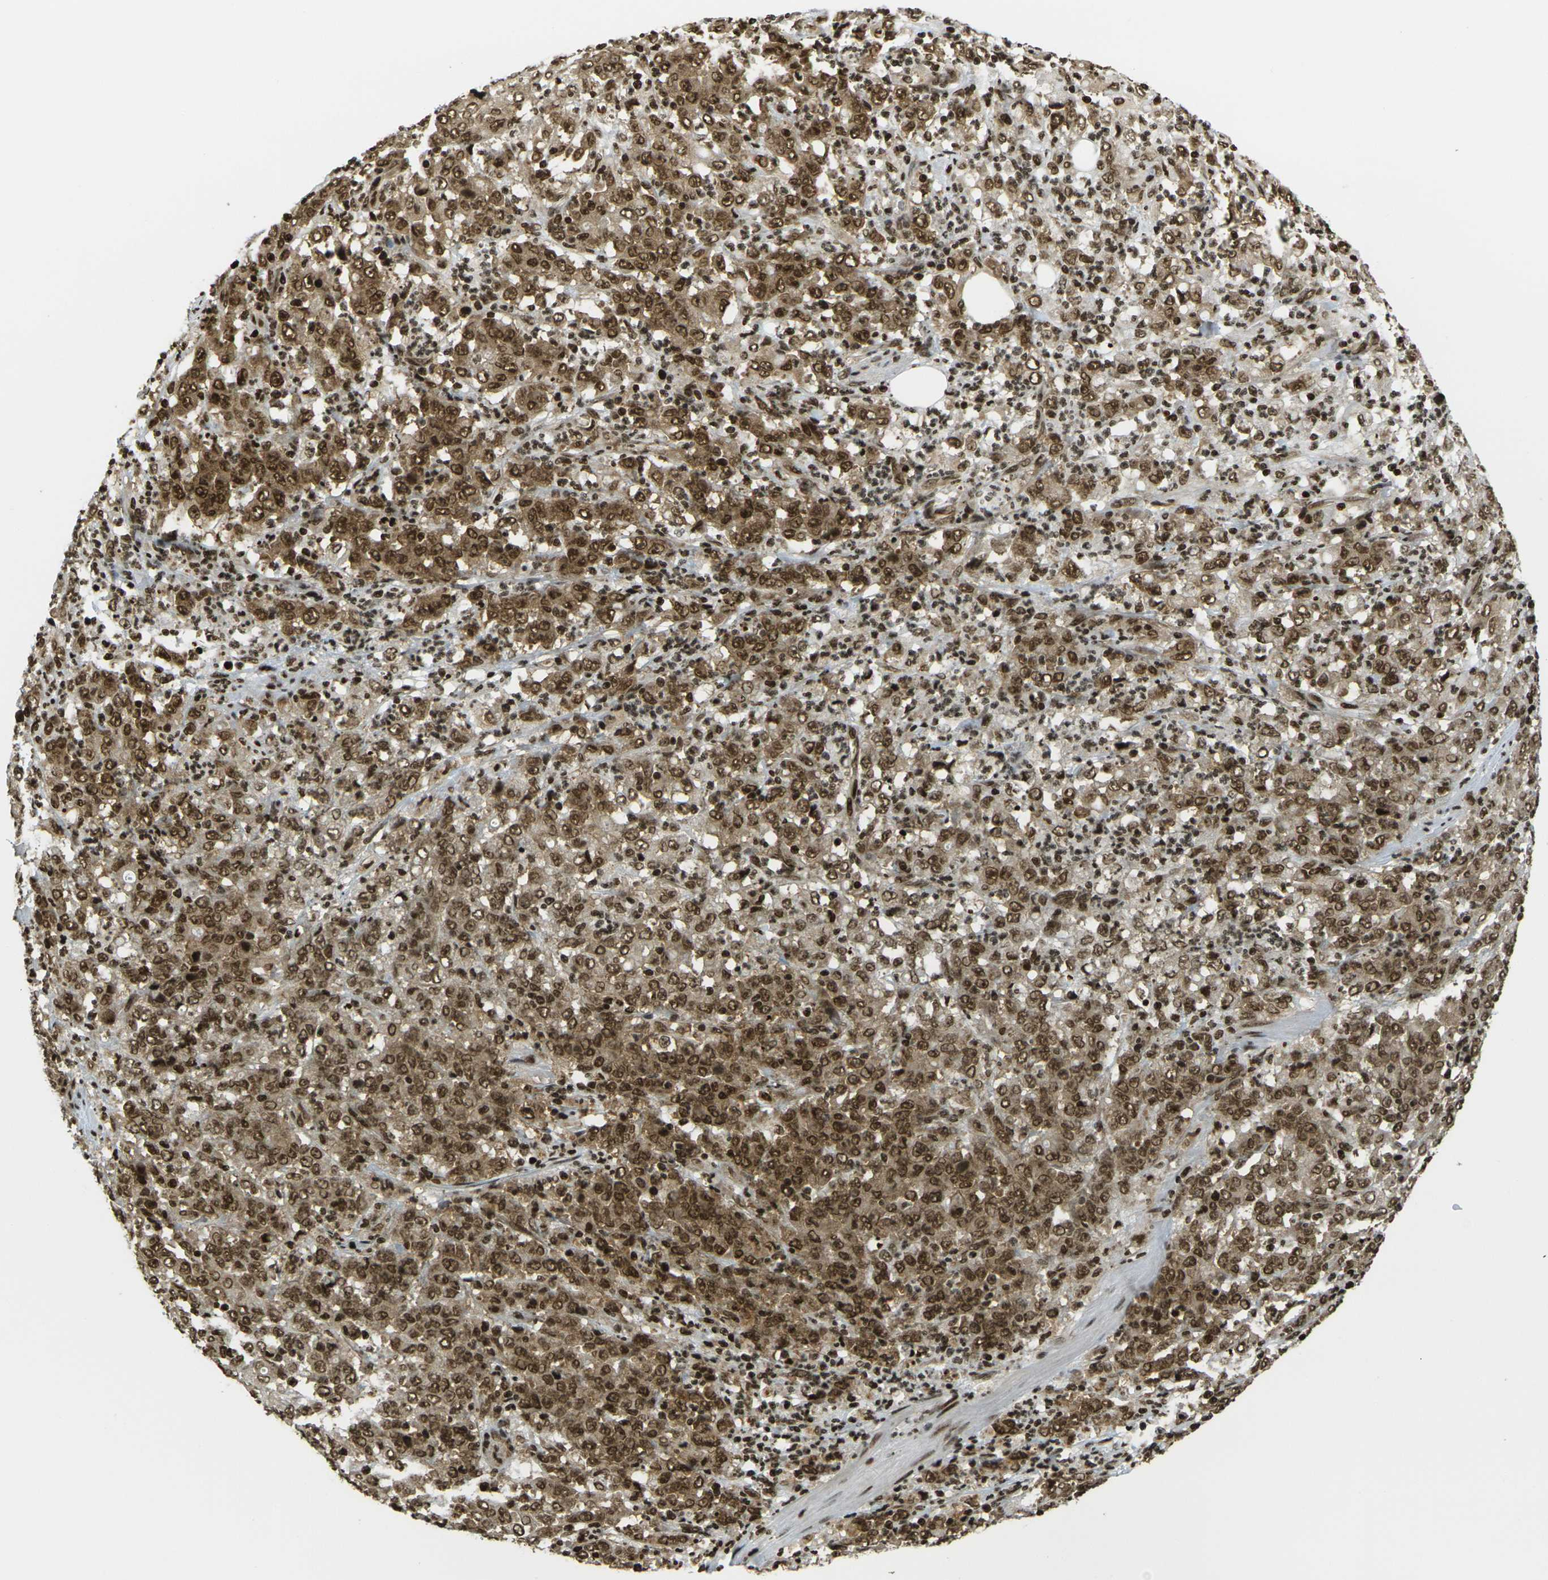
{"staining": {"intensity": "moderate", "quantity": ">75%", "location": "cytoplasmic/membranous,nuclear"}, "tissue": "stomach cancer", "cell_type": "Tumor cells", "image_type": "cancer", "snomed": [{"axis": "morphology", "description": "Adenocarcinoma, NOS"}, {"axis": "topography", "description": "Stomach, lower"}], "caption": "Immunohistochemistry (IHC) photomicrograph of neoplastic tissue: stomach cancer stained using immunohistochemistry (IHC) reveals medium levels of moderate protein expression localized specifically in the cytoplasmic/membranous and nuclear of tumor cells, appearing as a cytoplasmic/membranous and nuclear brown color.", "gene": "RUVBL2", "patient": {"sex": "female", "age": 71}}